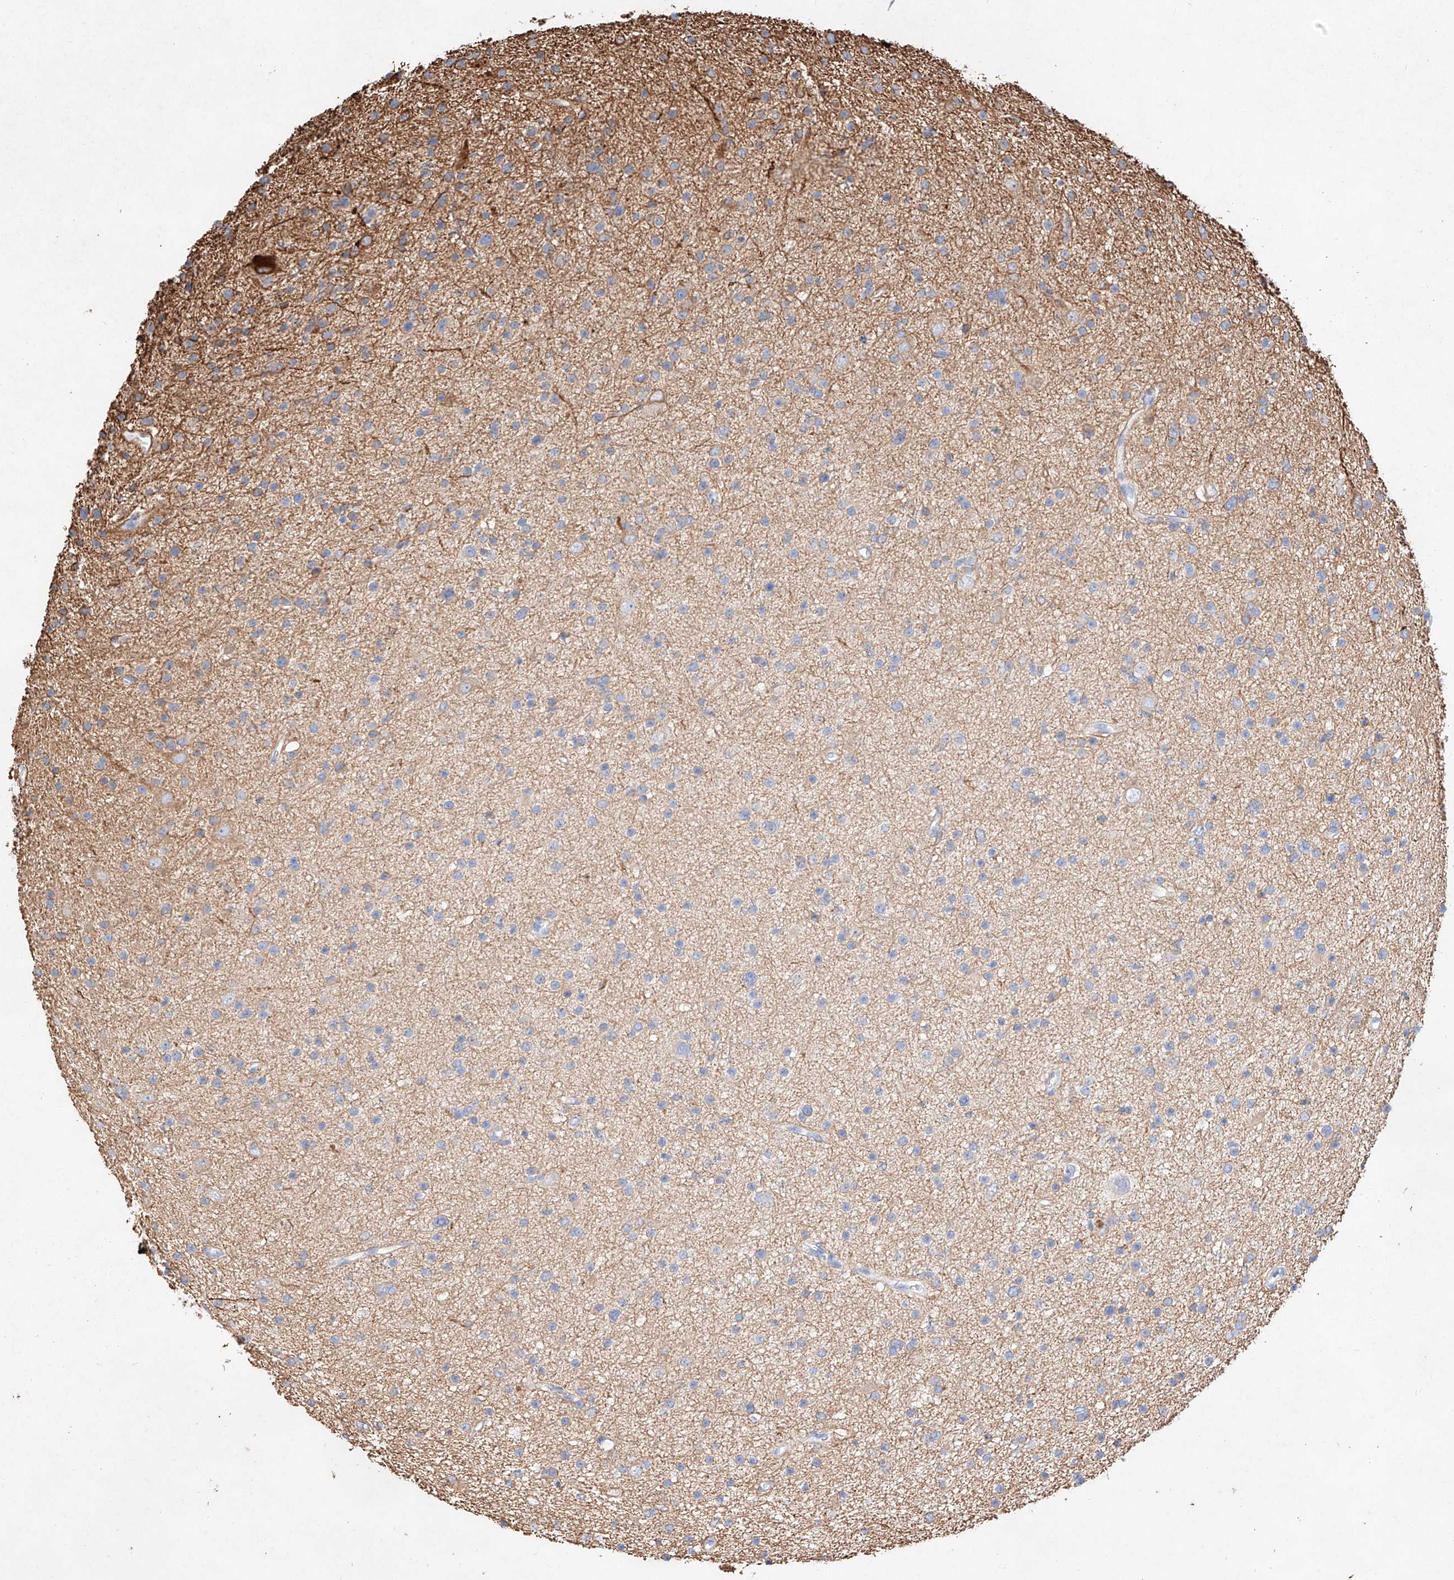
{"staining": {"intensity": "negative", "quantity": "none", "location": "none"}, "tissue": "glioma", "cell_type": "Tumor cells", "image_type": "cancer", "snomed": [{"axis": "morphology", "description": "Glioma, malignant, Low grade"}, {"axis": "topography", "description": "Cerebral cortex"}], "caption": "The photomicrograph displays no significant expression in tumor cells of glioma. (DAB (3,3'-diaminobenzidine) immunohistochemistry visualized using brightfield microscopy, high magnification).", "gene": "ATP9B", "patient": {"sex": "female", "age": 39}}